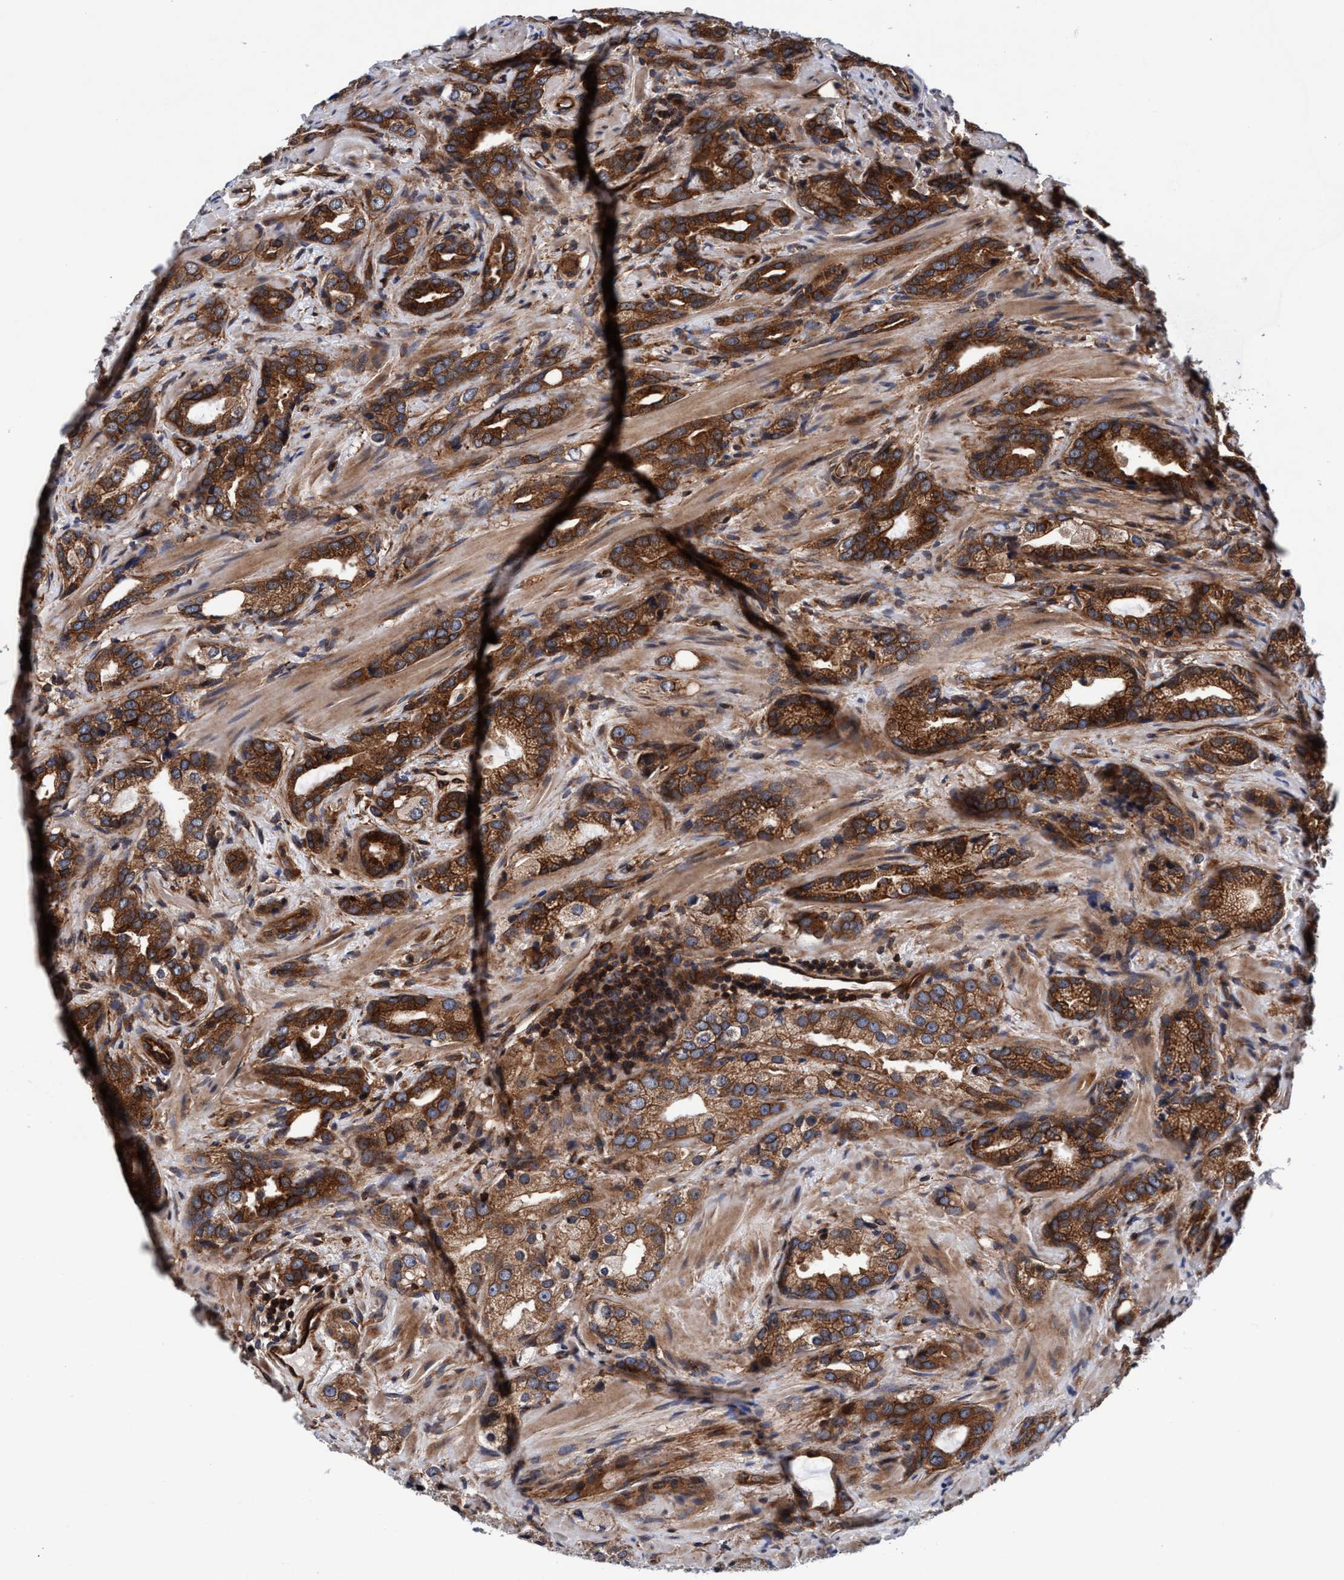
{"staining": {"intensity": "strong", "quantity": ">75%", "location": "cytoplasmic/membranous"}, "tissue": "prostate cancer", "cell_type": "Tumor cells", "image_type": "cancer", "snomed": [{"axis": "morphology", "description": "Adenocarcinoma, High grade"}, {"axis": "topography", "description": "Prostate"}], "caption": "Human high-grade adenocarcinoma (prostate) stained for a protein (brown) exhibits strong cytoplasmic/membranous positive expression in about >75% of tumor cells.", "gene": "MCM3AP", "patient": {"sex": "male", "age": 63}}